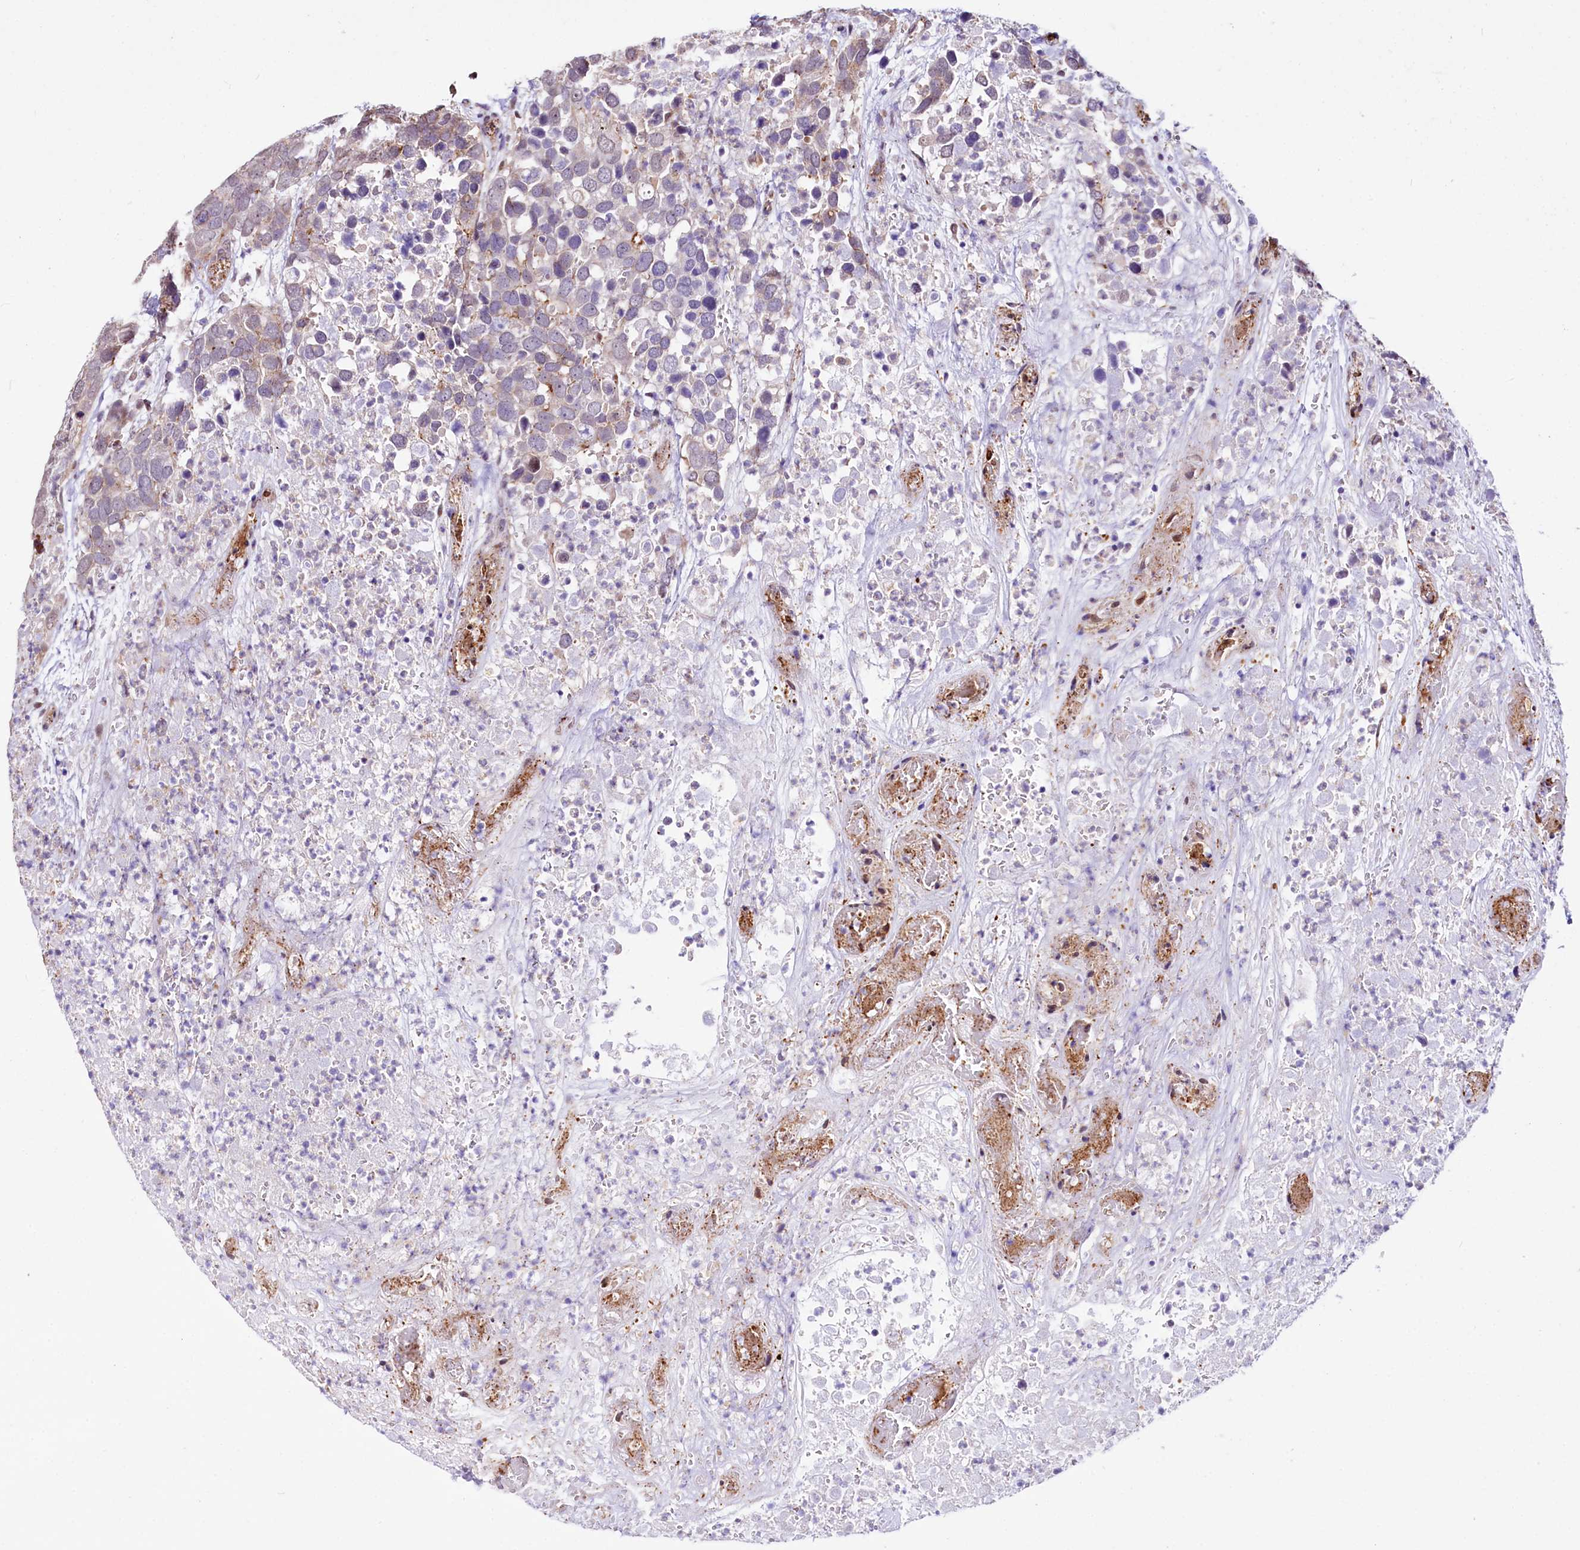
{"staining": {"intensity": "negative", "quantity": "none", "location": "none"}, "tissue": "breast cancer", "cell_type": "Tumor cells", "image_type": "cancer", "snomed": [{"axis": "morphology", "description": "Duct carcinoma"}, {"axis": "topography", "description": "Breast"}], "caption": "A high-resolution image shows immunohistochemistry (IHC) staining of breast cancer (intraductal carcinoma), which displays no significant positivity in tumor cells.", "gene": "ST7", "patient": {"sex": "female", "age": 83}}